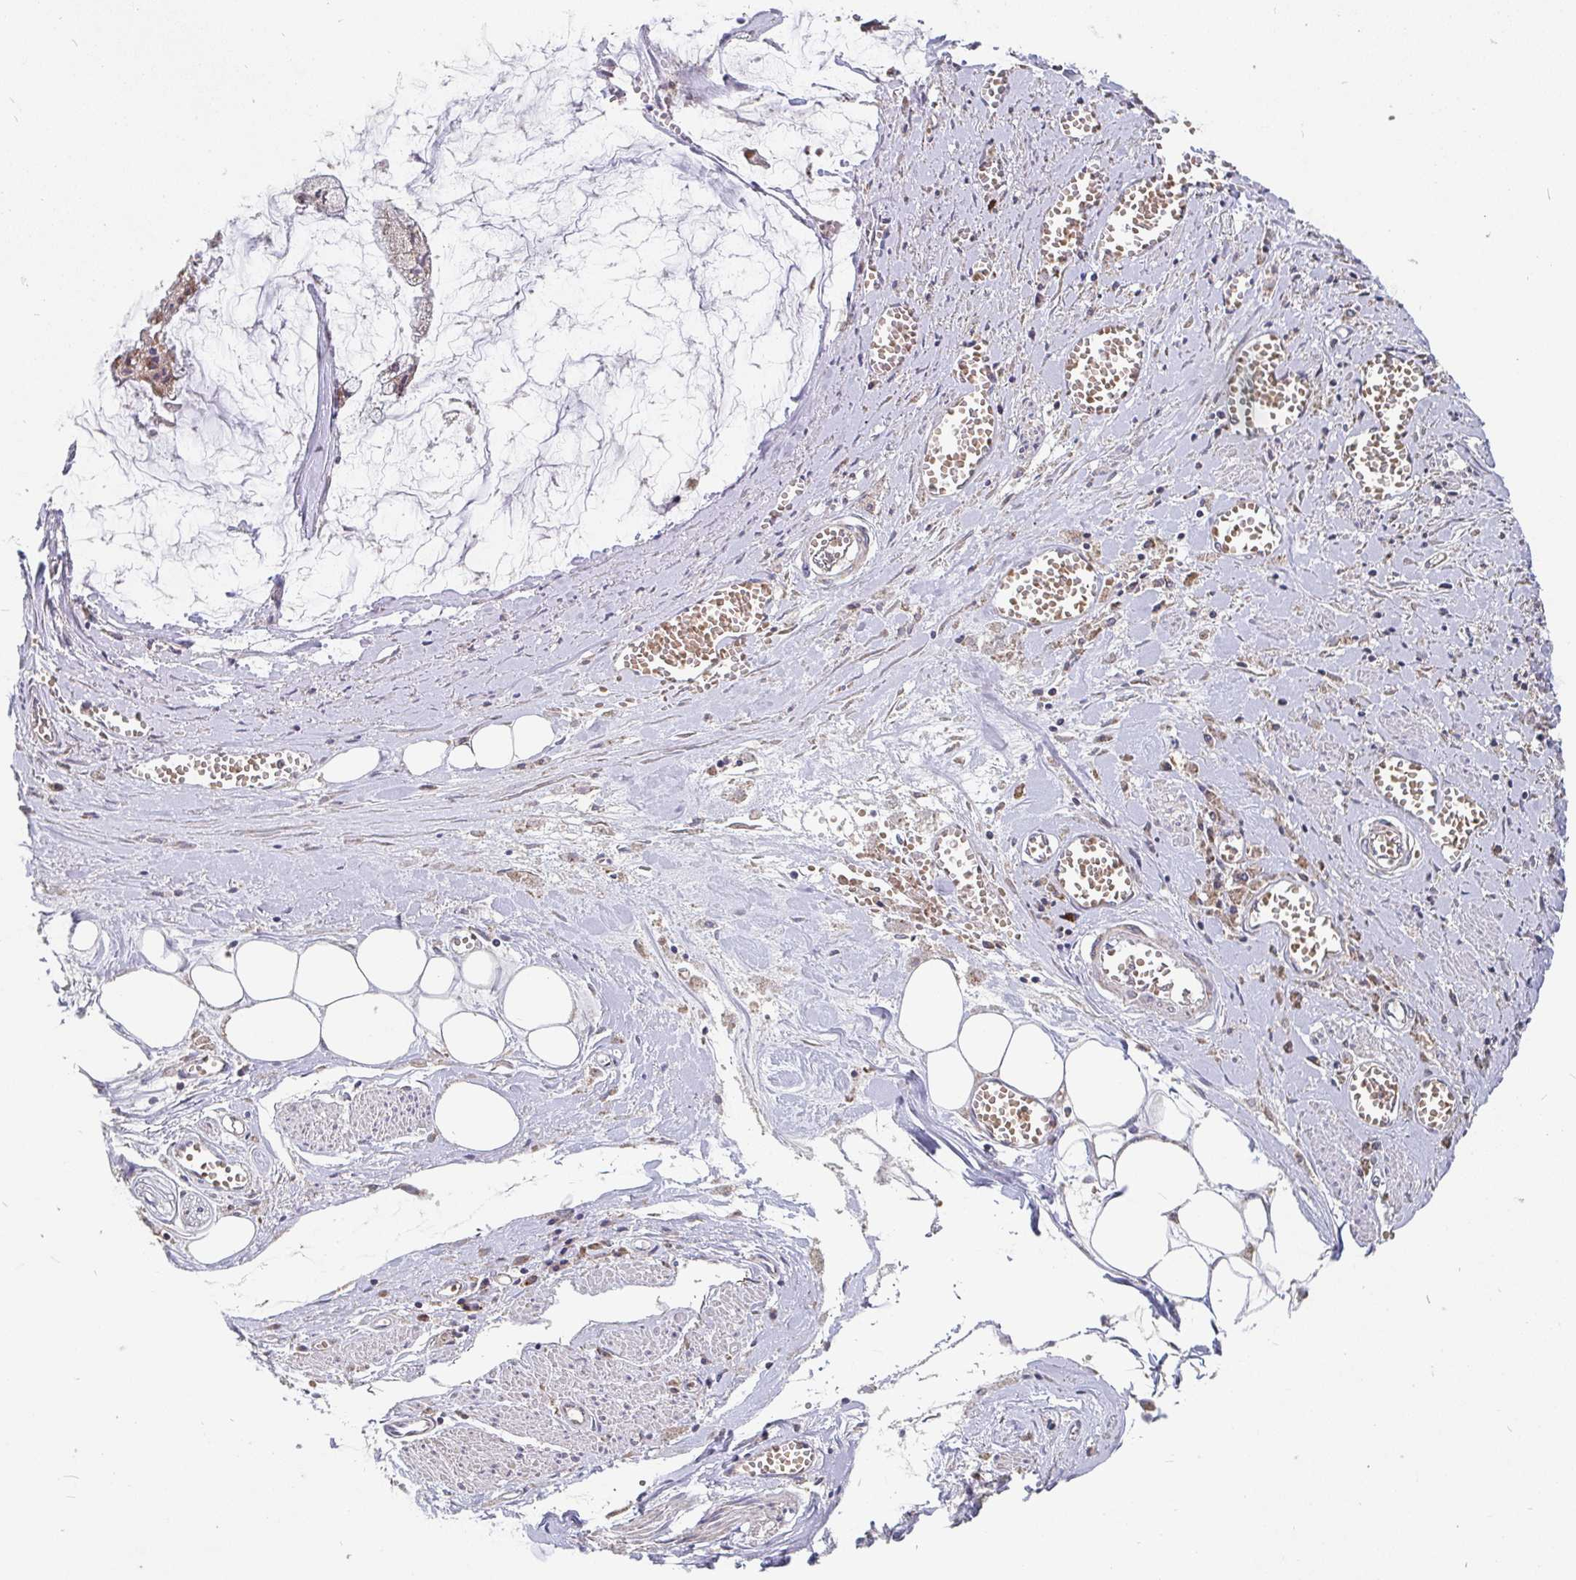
{"staining": {"intensity": "weak", "quantity": ">75%", "location": "cytoplasmic/membranous"}, "tissue": "ovarian cancer", "cell_type": "Tumor cells", "image_type": "cancer", "snomed": [{"axis": "morphology", "description": "Cystadenocarcinoma, mucinous, NOS"}, {"axis": "topography", "description": "Ovary"}], "caption": "Protein expression analysis of human ovarian cancer reveals weak cytoplasmic/membranous positivity in approximately >75% of tumor cells. (IHC, brightfield microscopy, high magnification).", "gene": "PDF", "patient": {"sex": "female", "age": 90}}